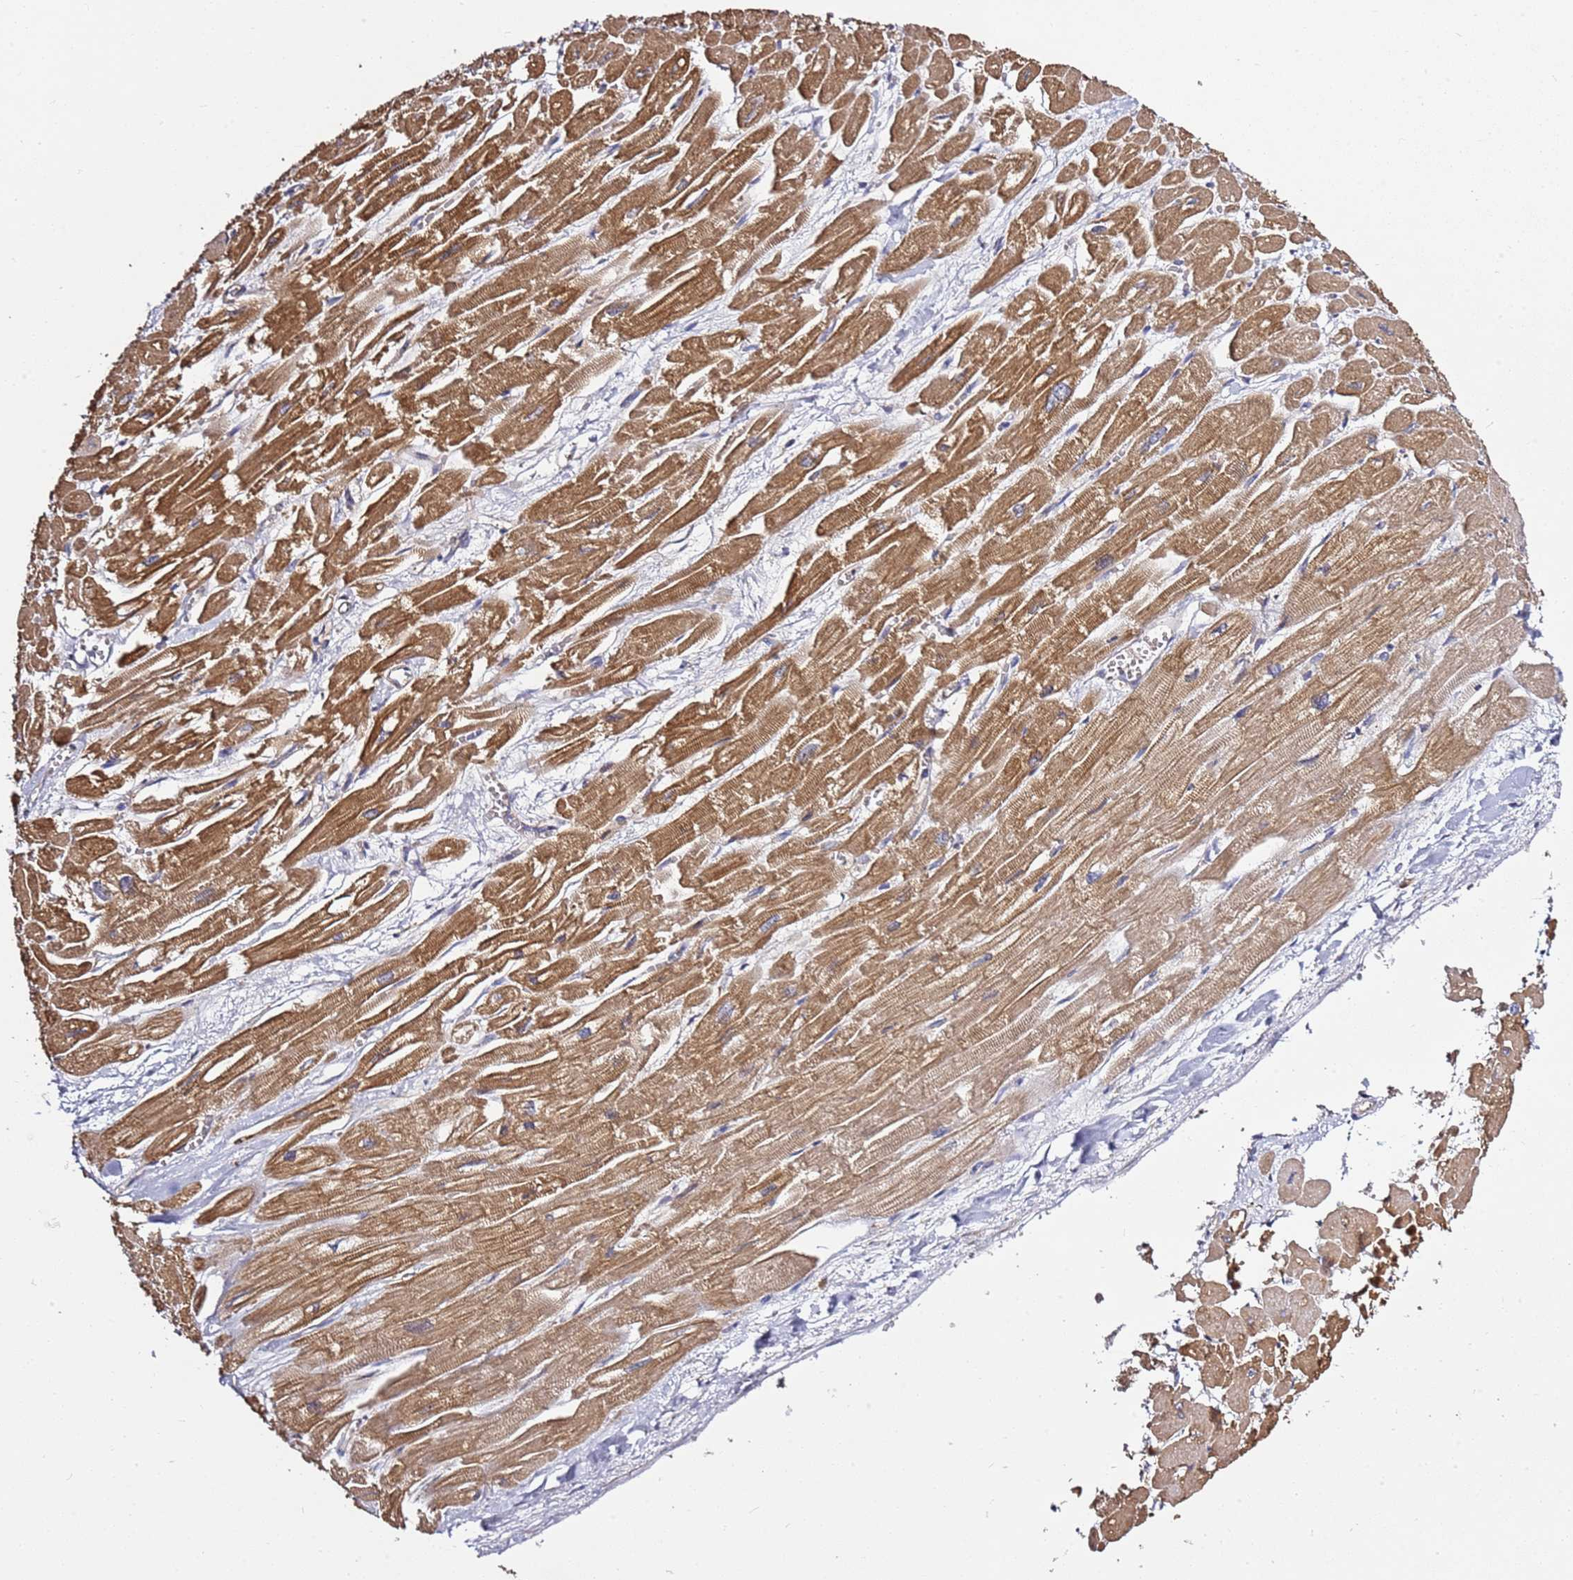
{"staining": {"intensity": "strong", "quantity": ">75%", "location": "cytoplasmic/membranous"}, "tissue": "heart muscle", "cell_type": "Cardiomyocytes", "image_type": "normal", "snomed": [{"axis": "morphology", "description": "Normal tissue, NOS"}, {"axis": "topography", "description": "Heart"}], "caption": "The histopathology image displays staining of benign heart muscle, revealing strong cytoplasmic/membranous protein staining (brown color) within cardiomyocytes.", "gene": "GNL1", "patient": {"sex": "male", "age": 54}}